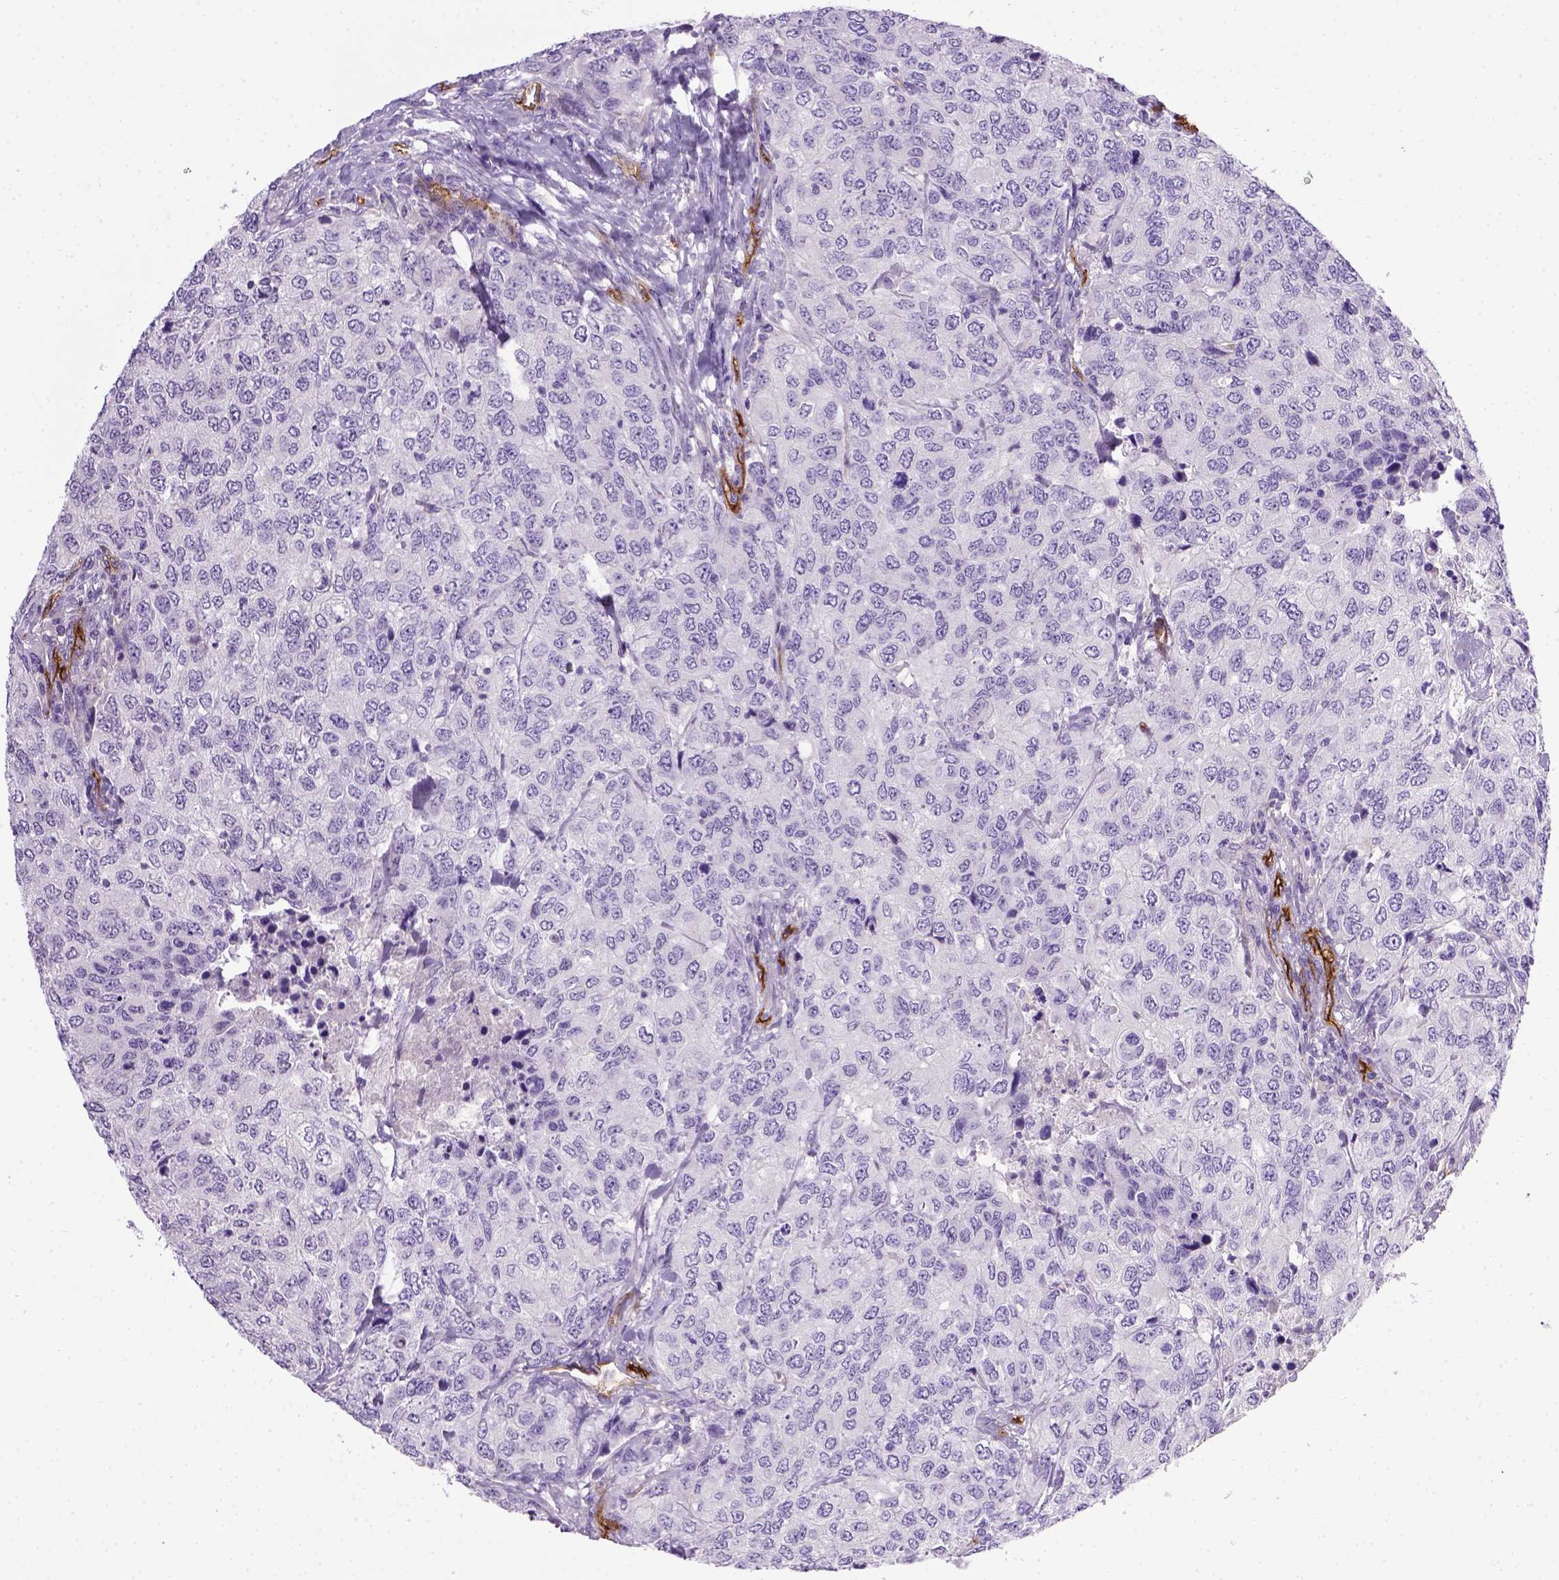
{"staining": {"intensity": "negative", "quantity": "none", "location": "none"}, "tissue": "urothelial cancer", "cell_type": "Tumor cells", "image_type": "cancer", "snomed": [{"axis": "morphology", "description": "Urothelial carcinoma, High grade"}, {"axis": "topography", "description": "Urinary bladder"}], "caption": "High magnification brightfield microscopy of high-grade urothelial carcinoma stained with DAB (3,3'-diaminobenzidine) (brown) and counterstained with hematoxylin (blue): tumor cells show no significant positivity.", "gene": "ENG", "patient": {"sex": "female", "age": 78}}